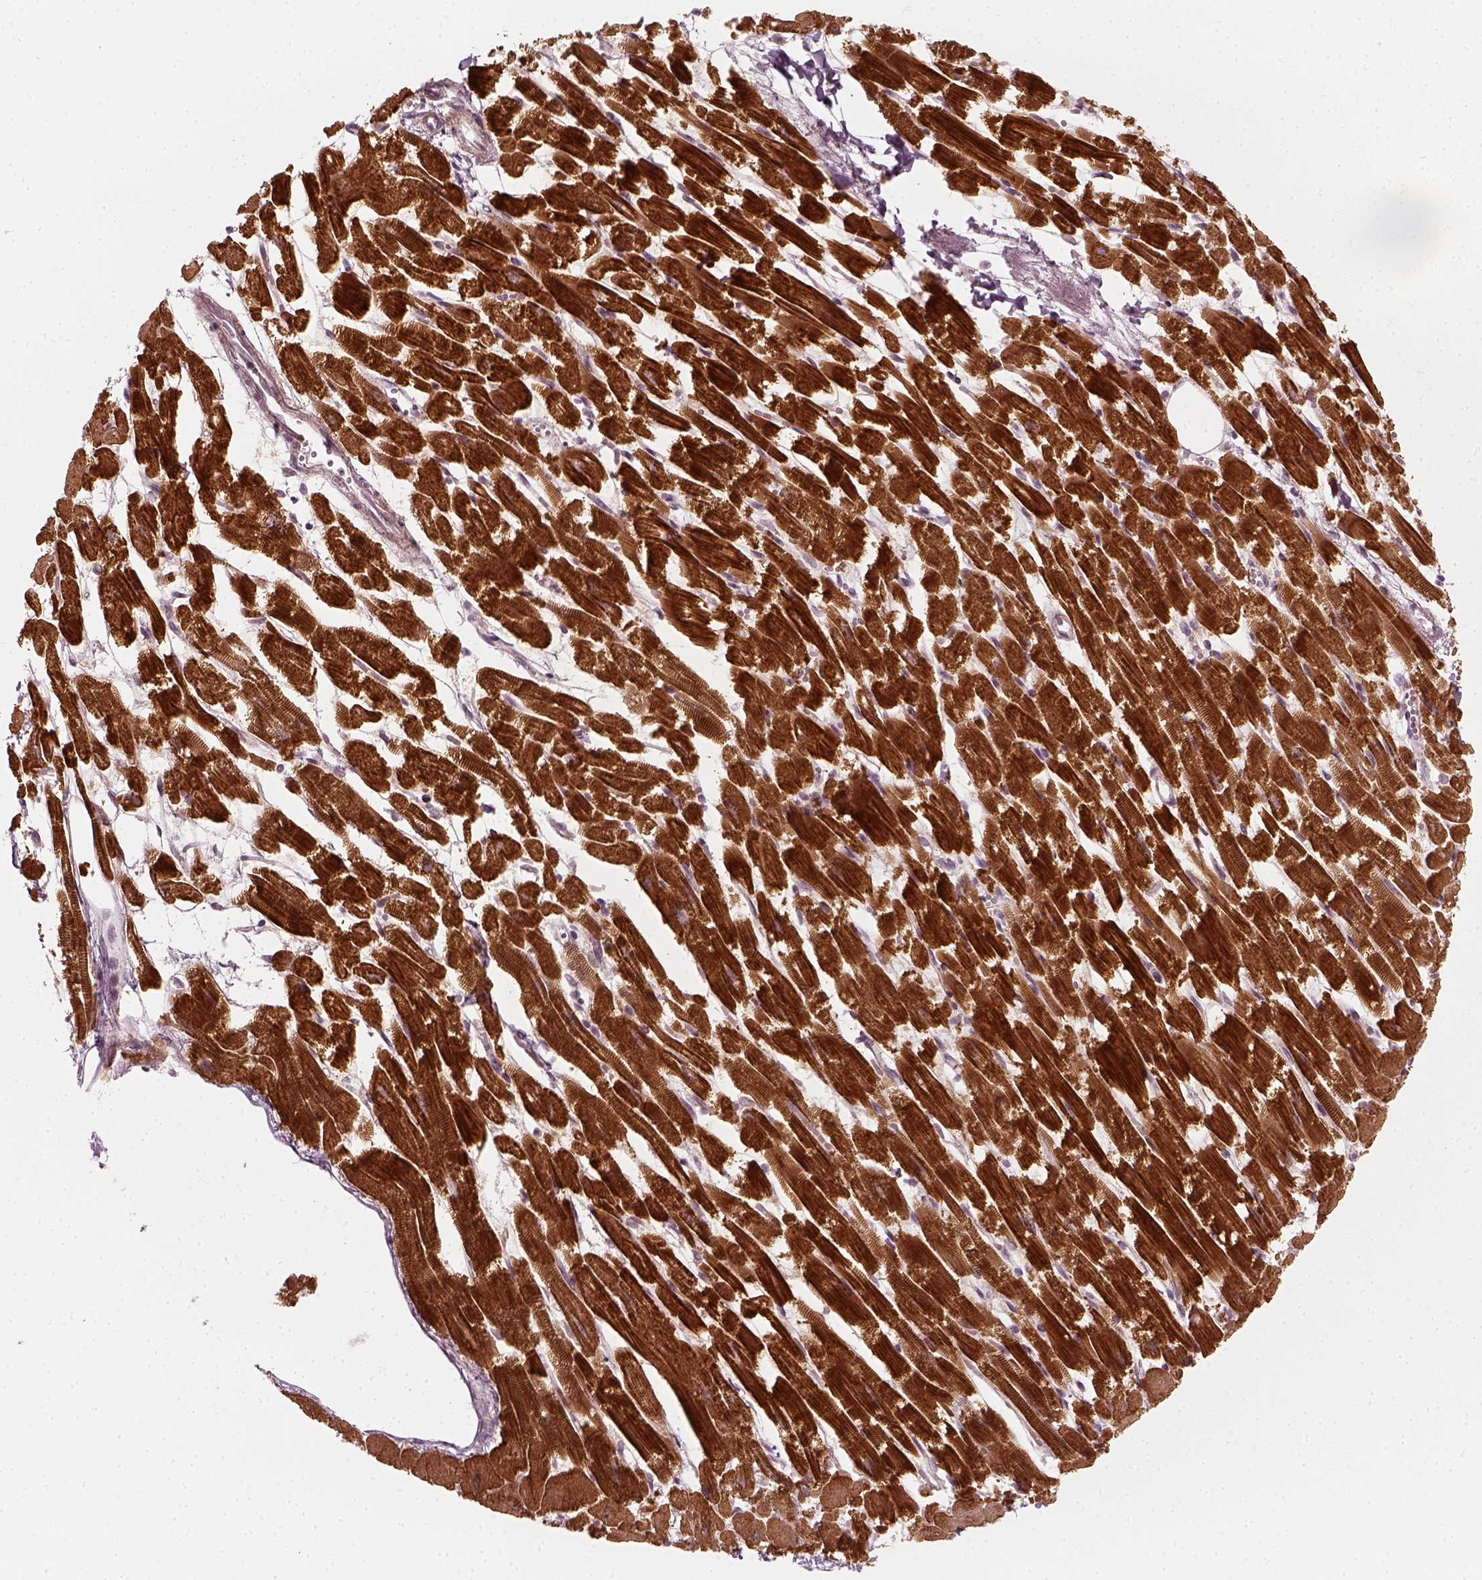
{"staining": {"intensity": "strong", "quantity": ">75%", "location": "cytoplasmic/membranous"}, "tissue": "heart muscle", "cell_type": "Cardiomyocytes", "image_type": "normal", "snomed": [{"axis": "morphology", "description": "Normal tissue, NOS"}, {"axis": "topography", "description": "Heart"}], "caption": "Human heart muscle stained with a brown dye reveals strong cytoplasmic/membranous positive expression in about >75% of cardiomyocytes.", "gene": "MLIP", "patient": {"sex": "female", "age": 52}}